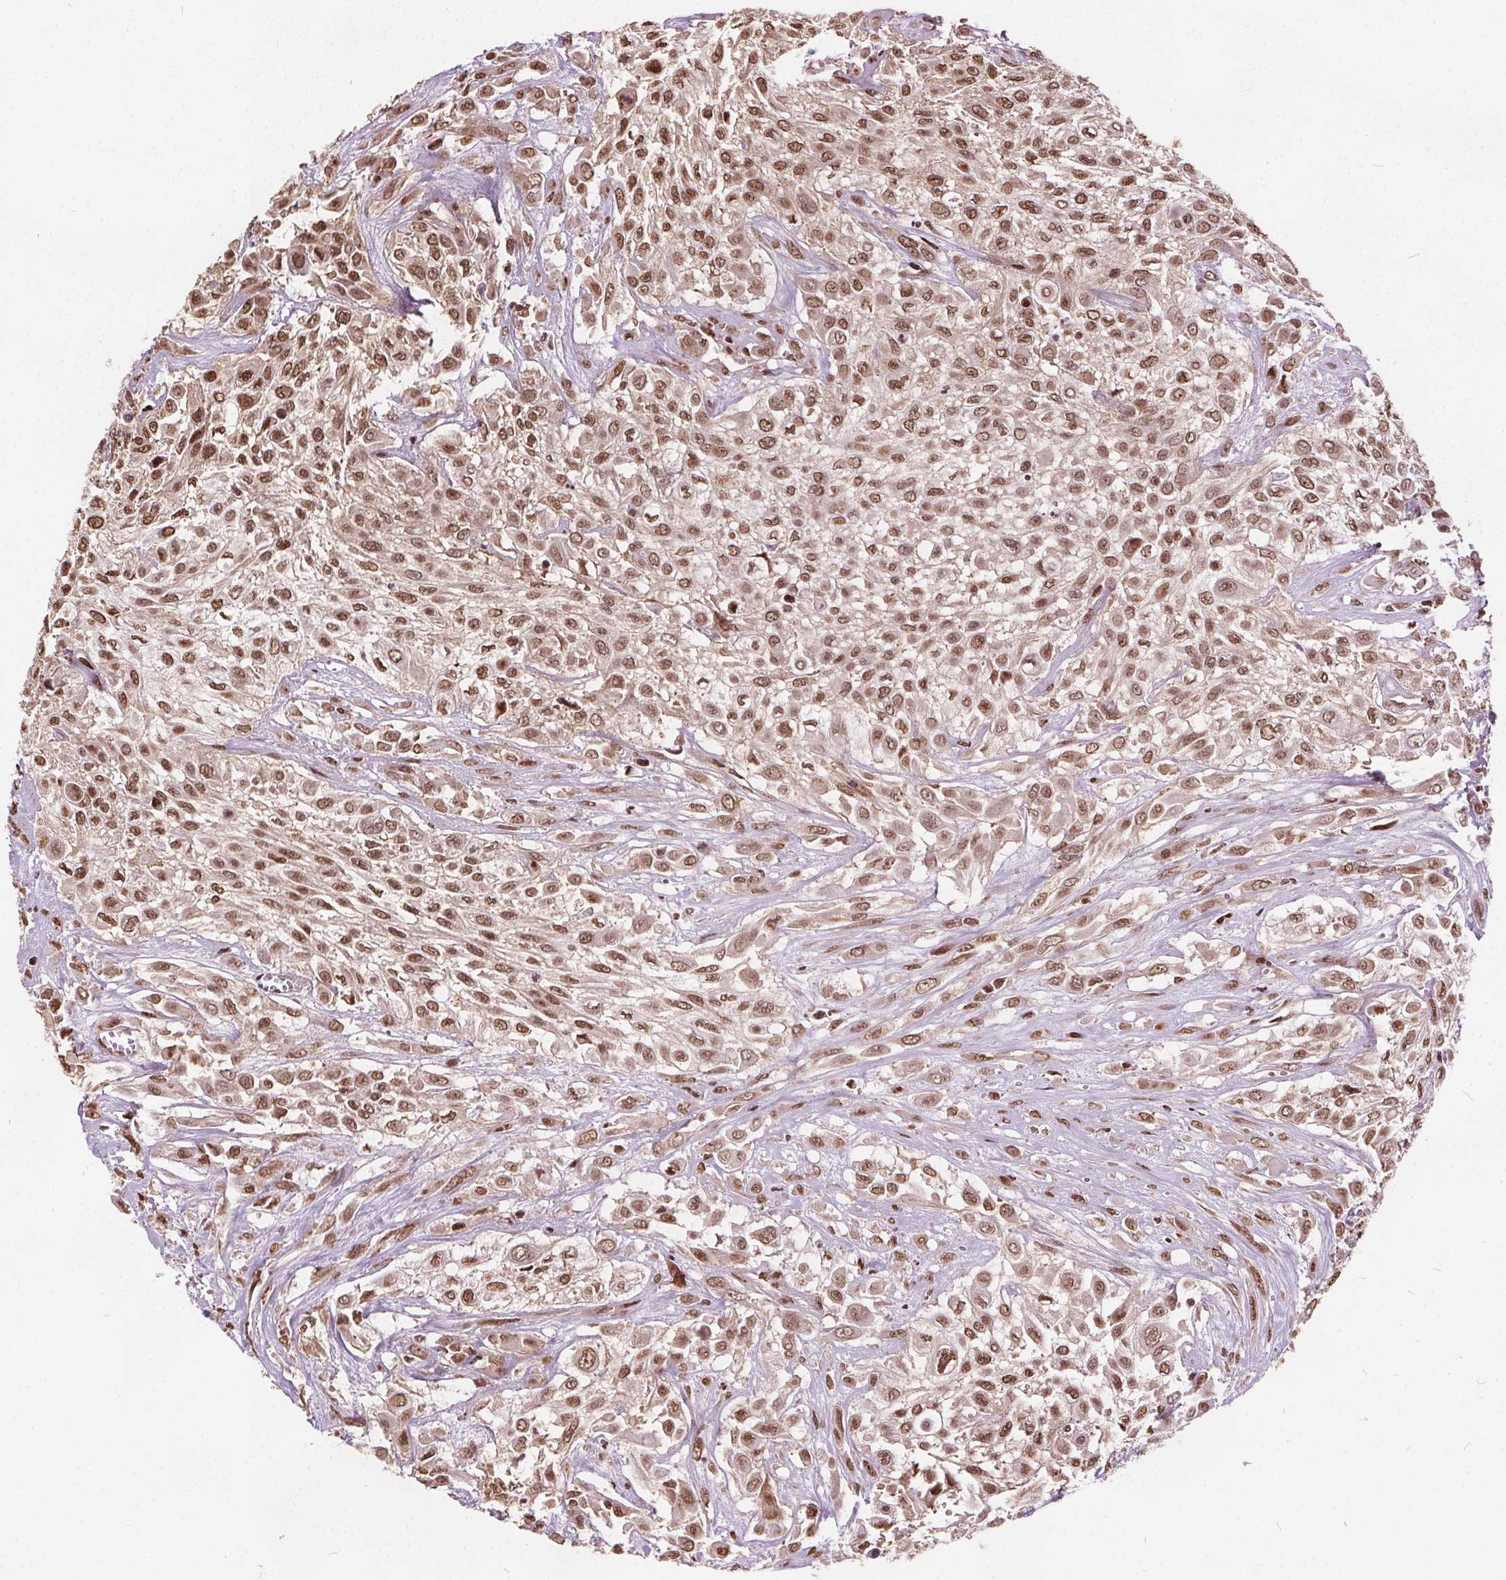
{"staining": {"intensity": "moderate", "quantity": ">75%", "location": "nuclear"}, "tissue": "urothelial cancer", "cell_type": "Tumor cells", "image_type": "cancer", "snomed": [{"axis": "morphology", "description": "Urothelial carcinoma, High grade"}, {"axis": "topography", "description": "Urinary bladder"}], "caption": "Immunohistochemical staining of urothelial carcinoma (high-grade) shows moderate nuclear protein expression in about >75% of tumor cells.", "gene": "ISLR2", "patient": {"sex": "male", "age": 57}}